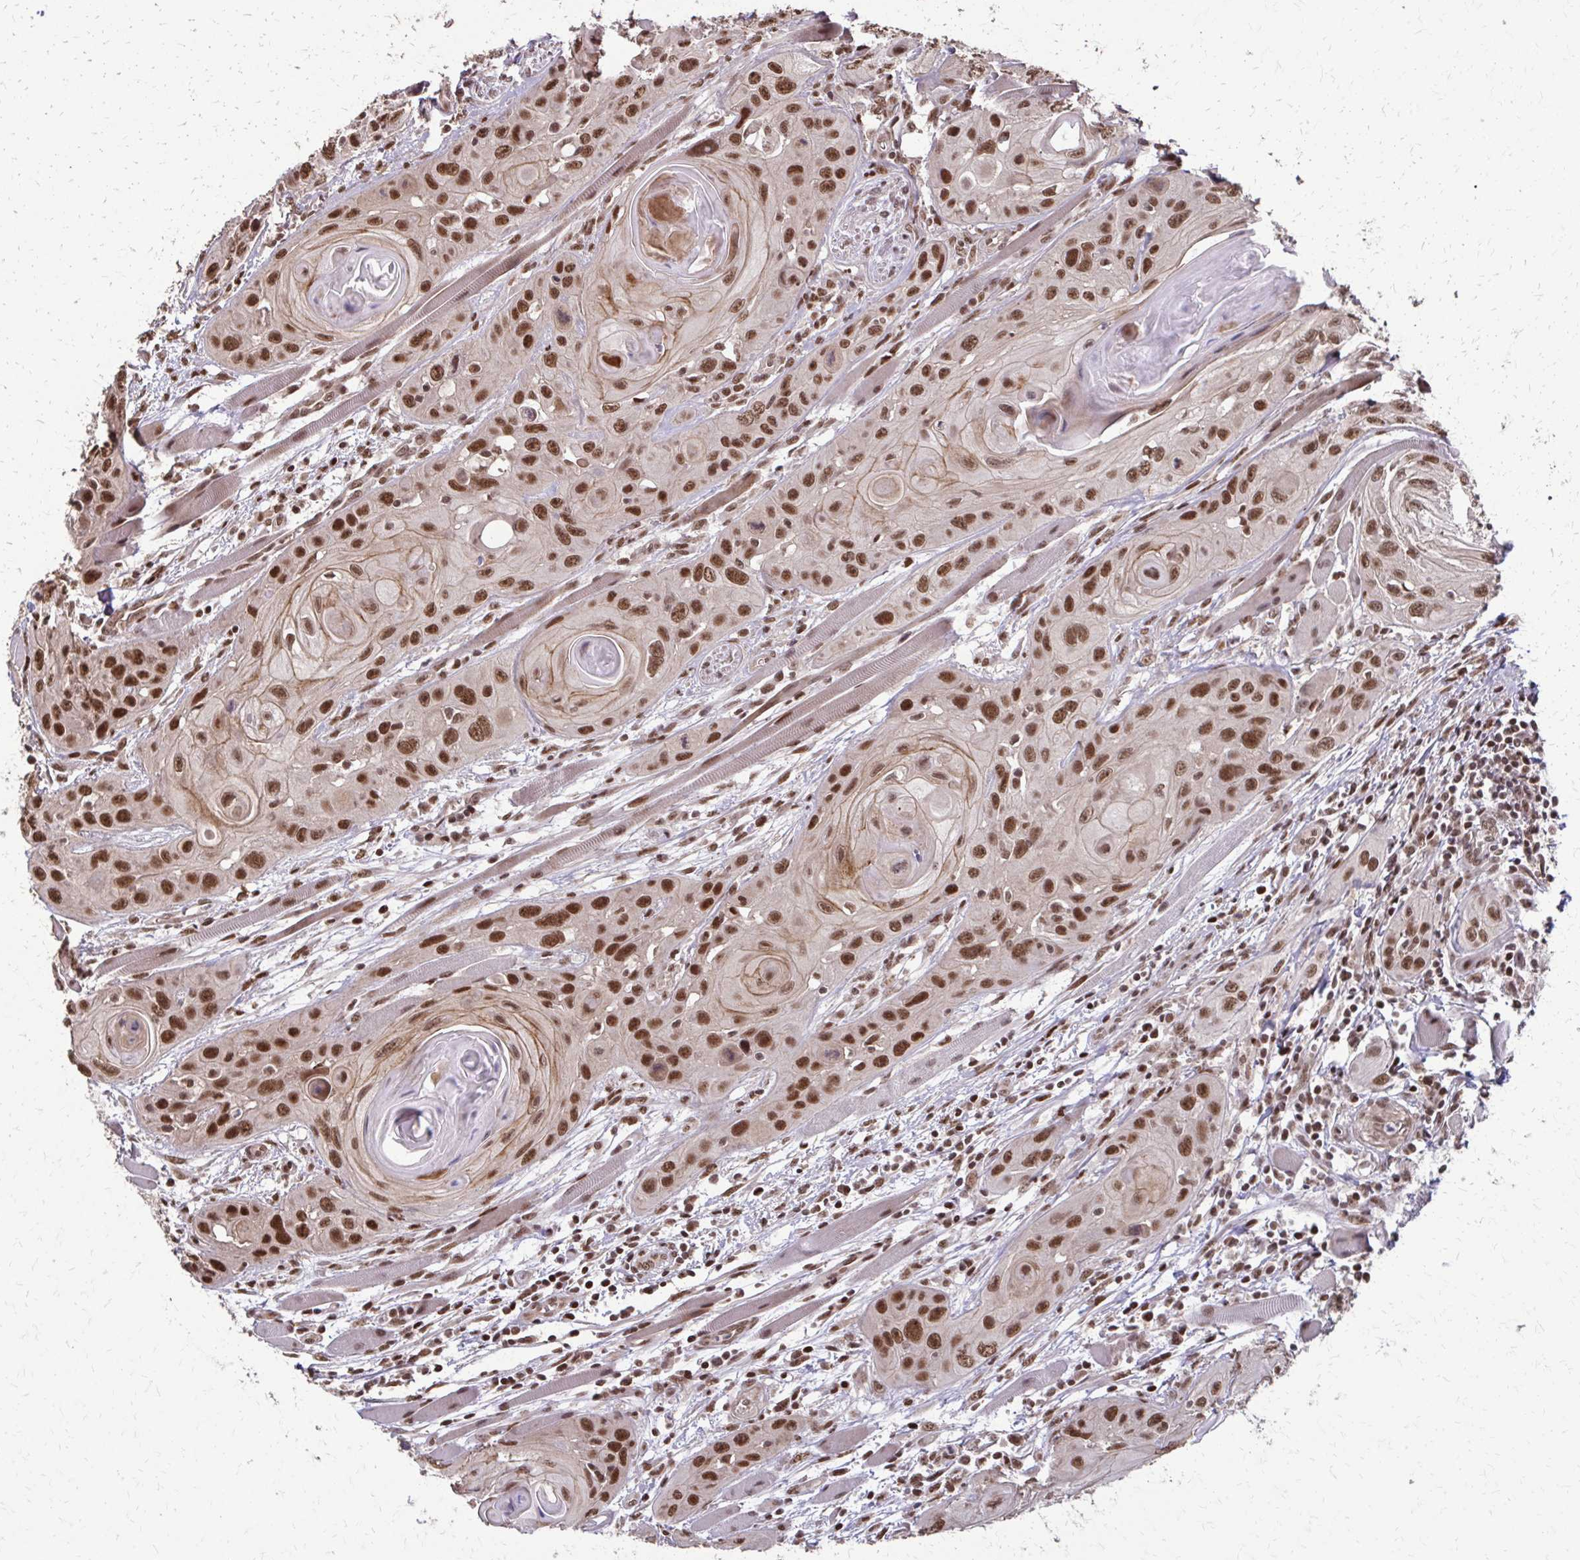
{"staining": {"intensity": "strong", "quantity": ">75%", "location": "nuclear"}, "tissue": "head and neck cancer", "cell_type": "Tumor cells", "image_type": "cancer", "snomed": [{"axis": "morphology", "description": "Squamous cell carcinoma, NOS"}, {"axis": "topography", "description": "Oral tissue"}, {"axis": "topography", "description": "Head-Neck"}], "caption": "Immunohistochemical staining of head and neck cancer shows high levels of strong nuclear positivity in about >75% of tumor cells. The protein is shown in brown color, while the nuclei are stained blue.", "gene": "SS18", "patient": {"sex": "male", "age": 58}}